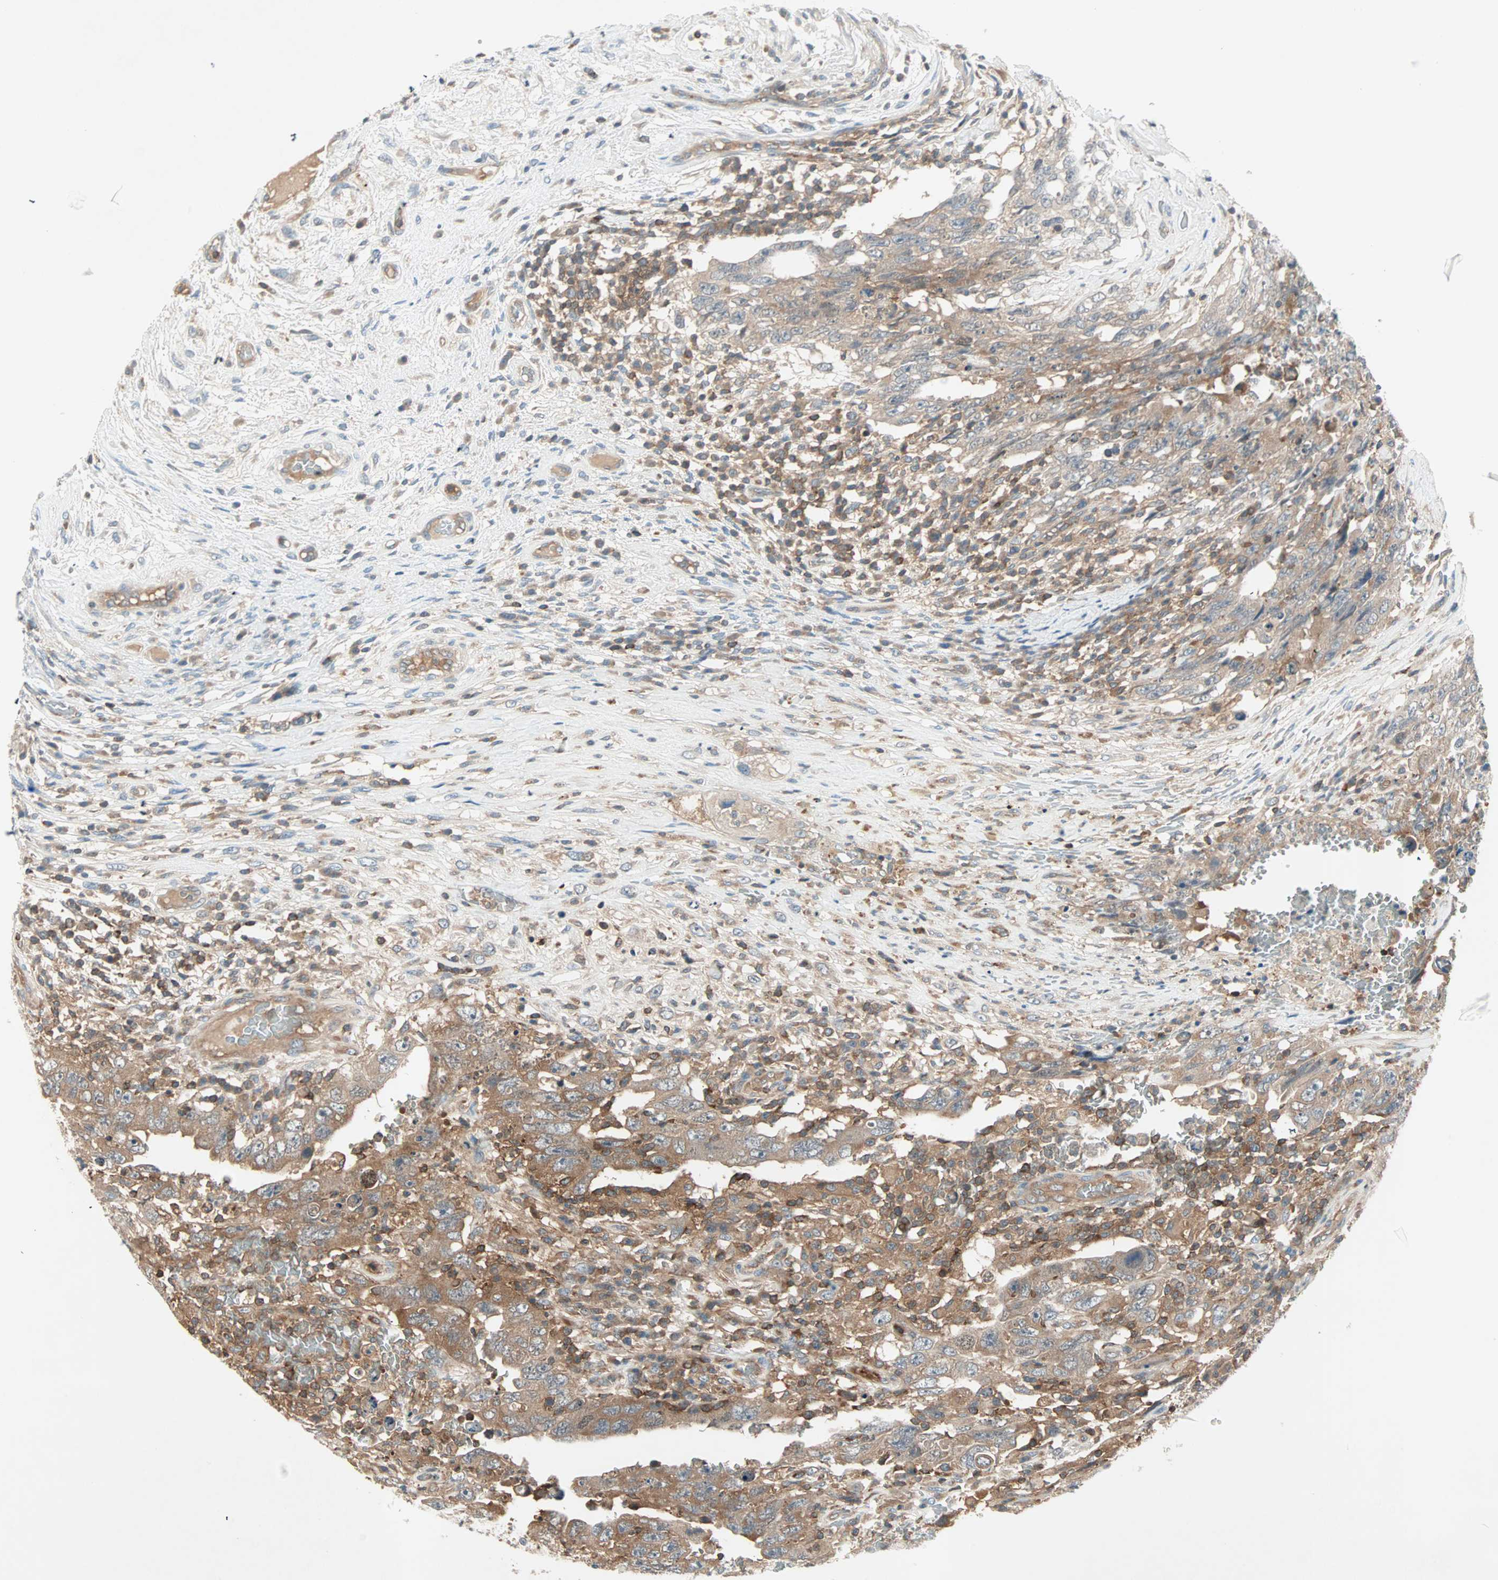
{"staining": {"intensity": "moderate", "quantity": ">75%", "location": "cytoplasmic/membranous"}, "tissue": "testis cancer", "cell_type": "Tumor cells", "image_type": "cancer", "snomed": [{"axis": "morphology", "description": "Carcinoma, Embryonal, NOS"}, {"axis": "topography", "description": "Testis"}], "caption": "High-power microscopy captured an immunohistochemistry (IHC) histopathology image of testis cancer (embryonal carcinoma), revealing moderate cytoplasmic/membranous positivity in approximately >75% of tumor cells.", "gene": "TEC", "patient": {"sex": "male", "age": 26}}